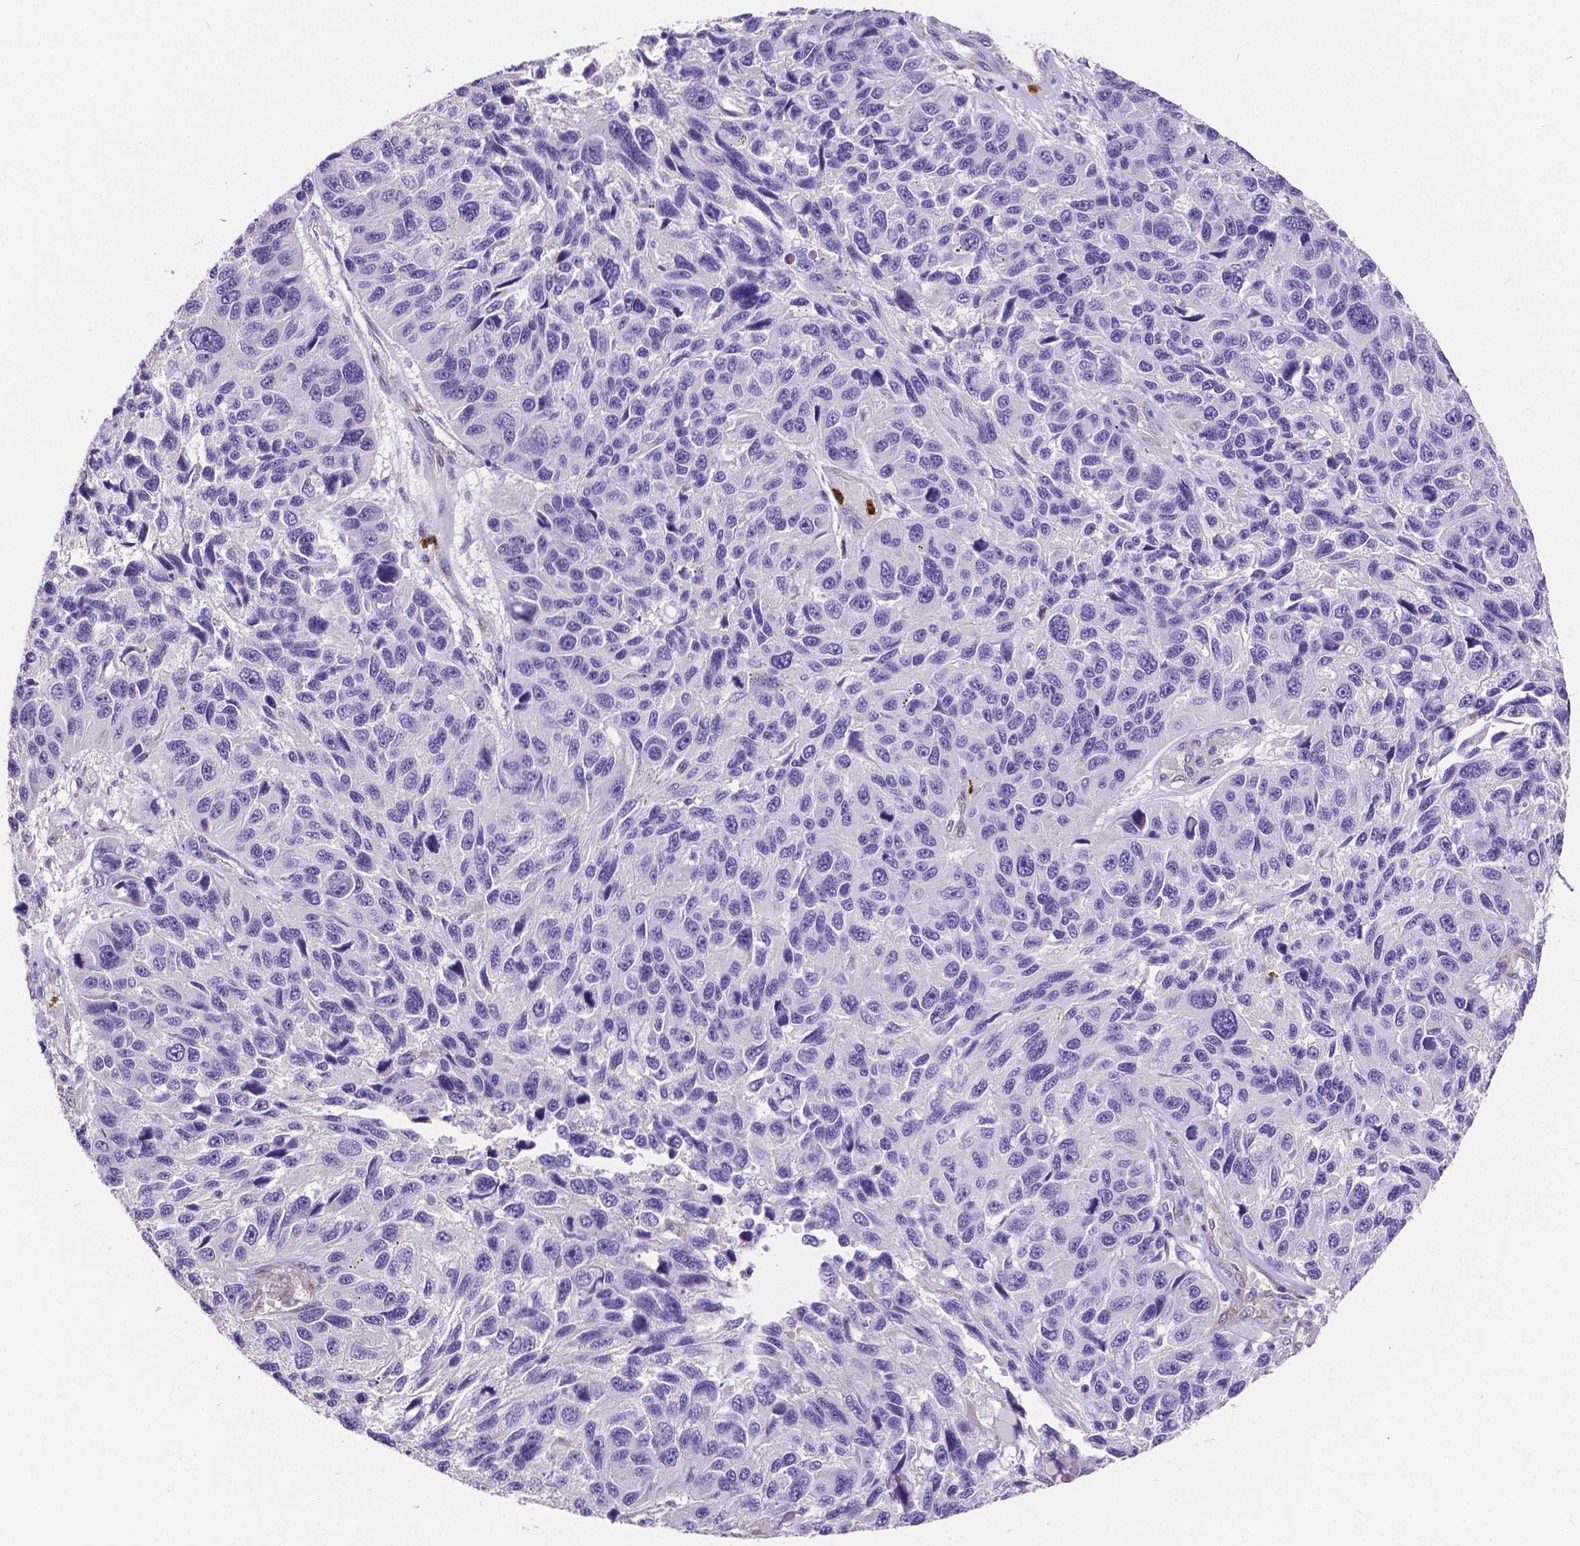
{"staining": {"intensity": "negative", "quantity": "none", "location": "none"}, "tissue": "melanoma", "cell_type": "Tumor cells", "image_type": "cancer", "snomed": [{"axis": "morphology", "description": "Malignant melanoma, NOS"}, {"axis": "topography", "description": "Skin"}], "caption": "Immunohistochemistry (IHC) histopathology image of neoplastic tissue: human malignant melanoma stained with DAB reveals no significant protein positivity in tumor cells.", "gene": "MMP9", "patient": {"sex": "male", "age": 53}}